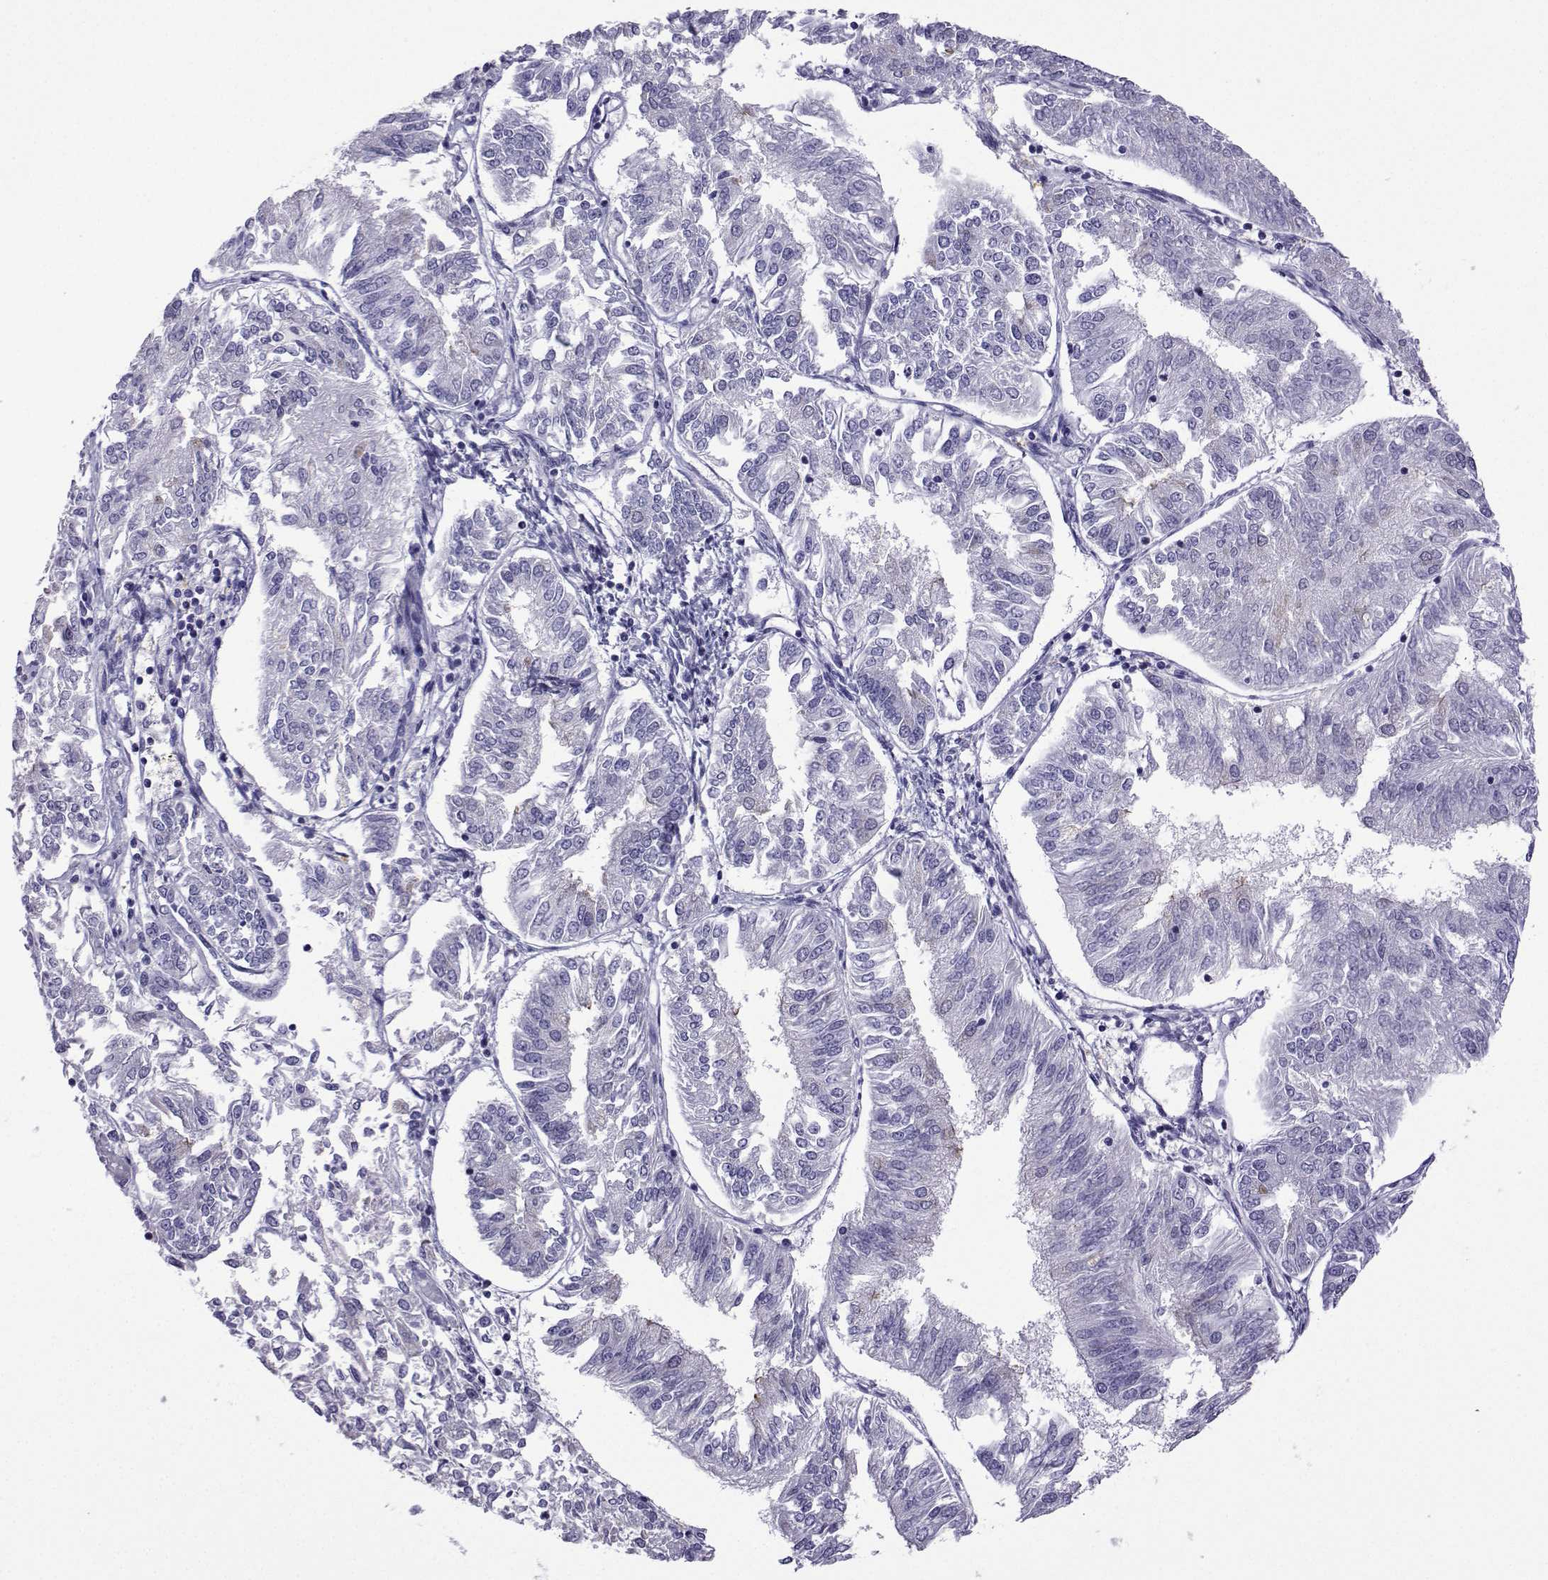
{"staining": {"intensity": "weak", "quantity": "<25%", "location": "cytoplasmic/membranous"}, "tissue": "endometrial cancer", "cell_type": "Tumor cells", "image_type": "cancer", "snomed": [{"axis": "morphology", "description": "Adenocarcinoma, NOS"}, {"axis": "topography", "description": "Endometrium"}], "caption": "Tumor cells are negative for brown protein staining in endometrial cancer.", "gene": "CFAP70", "patient": {"sex": "female", "age": 58}}